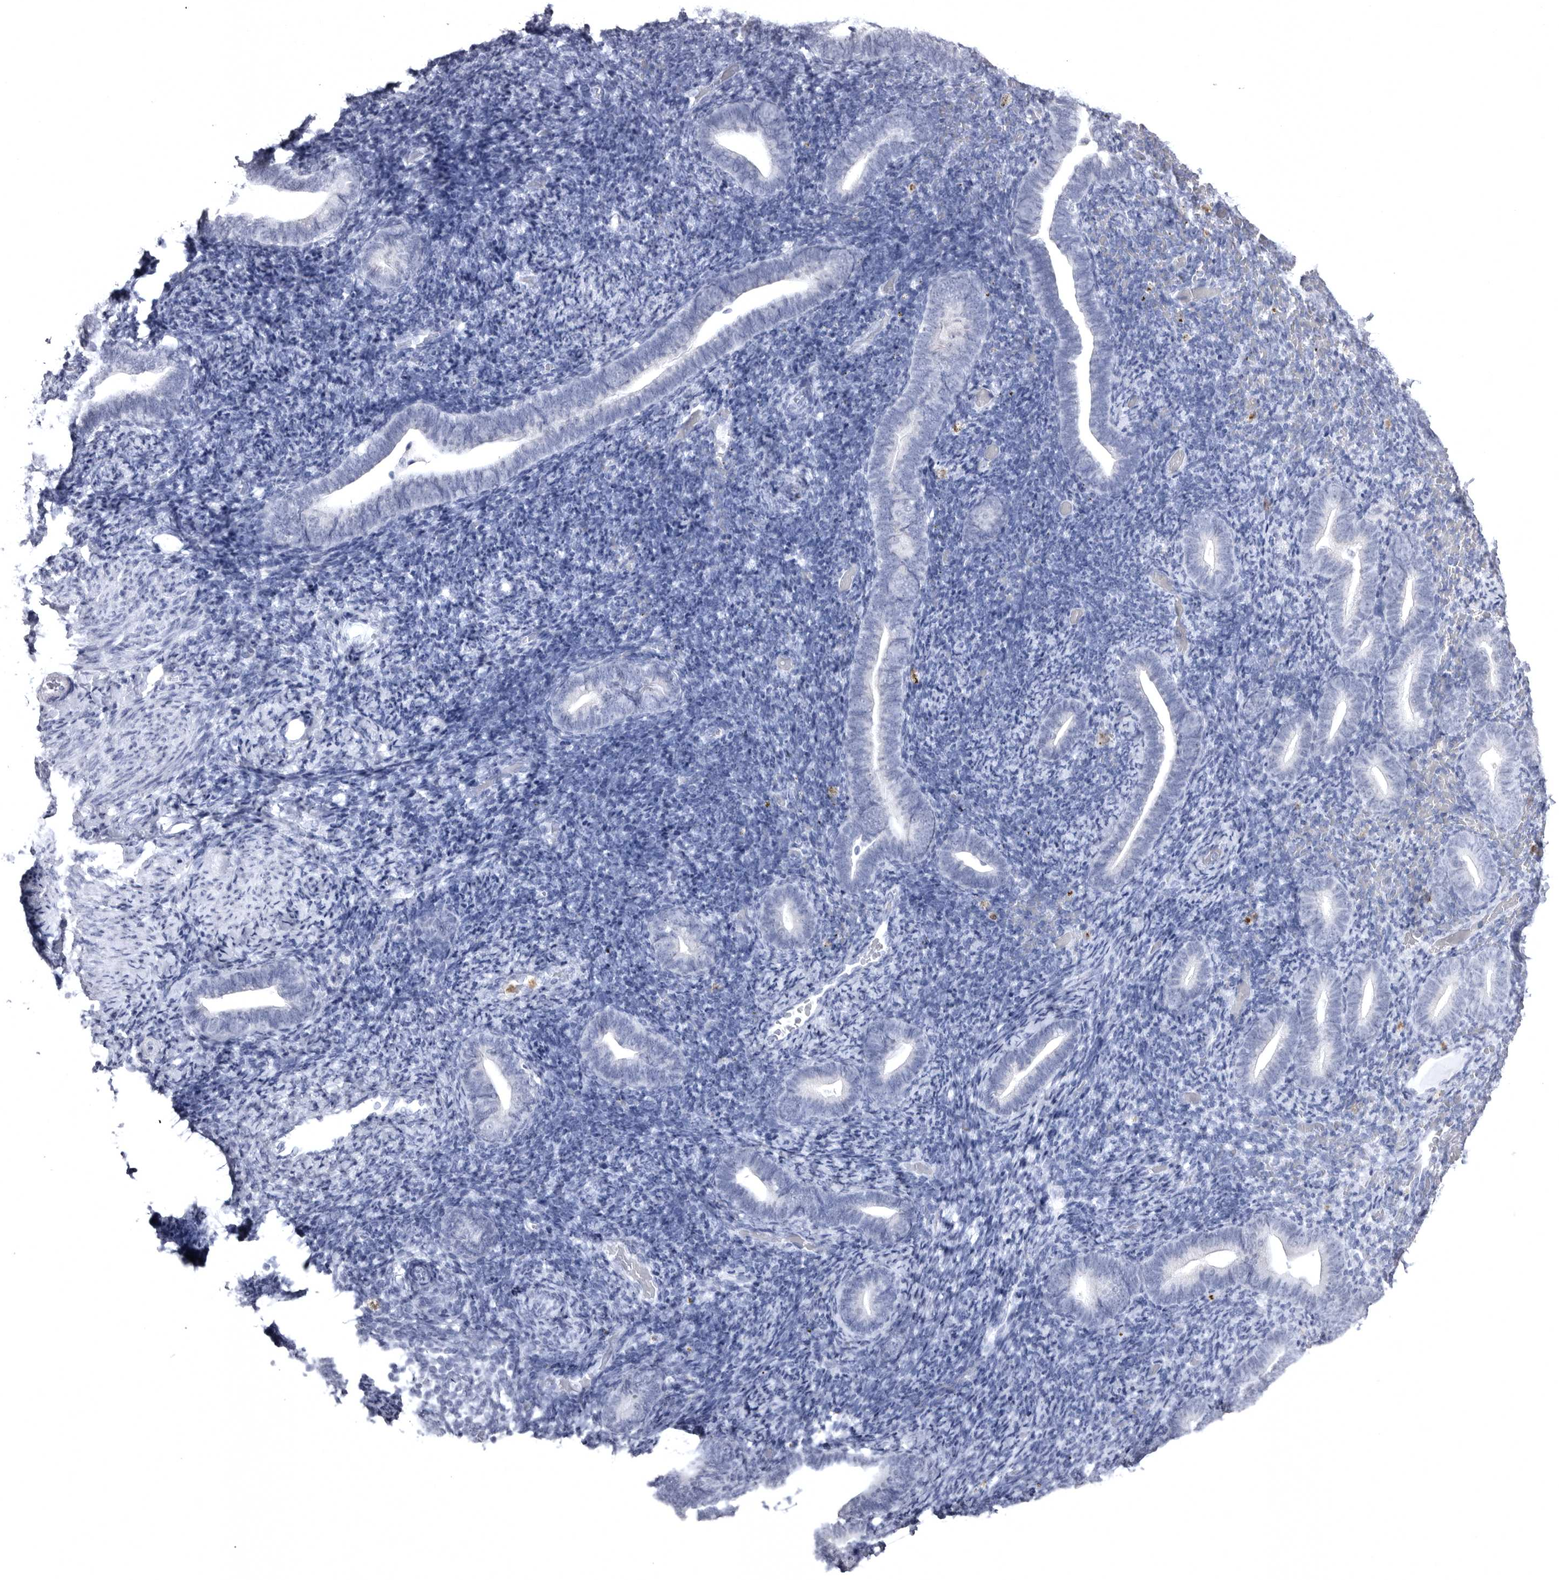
{"staining": {"intensity": "negative", "quantity": "none", "location": "none"}, "tissue": "endometrium", "cell_type": "Cells in endometrial stroma", "image_type": "normal", "snomed": [{"axis": "morphology", "description": "Normal tissue, NOS"}, {"axis": "topography", "description": "Endometrium"}], "caption": "The micrograph reveals no staining of cells in endometrial stroma in normal endometrium.", "gene": "STAP2", "patient": {"sex": "female", "age": 51}}